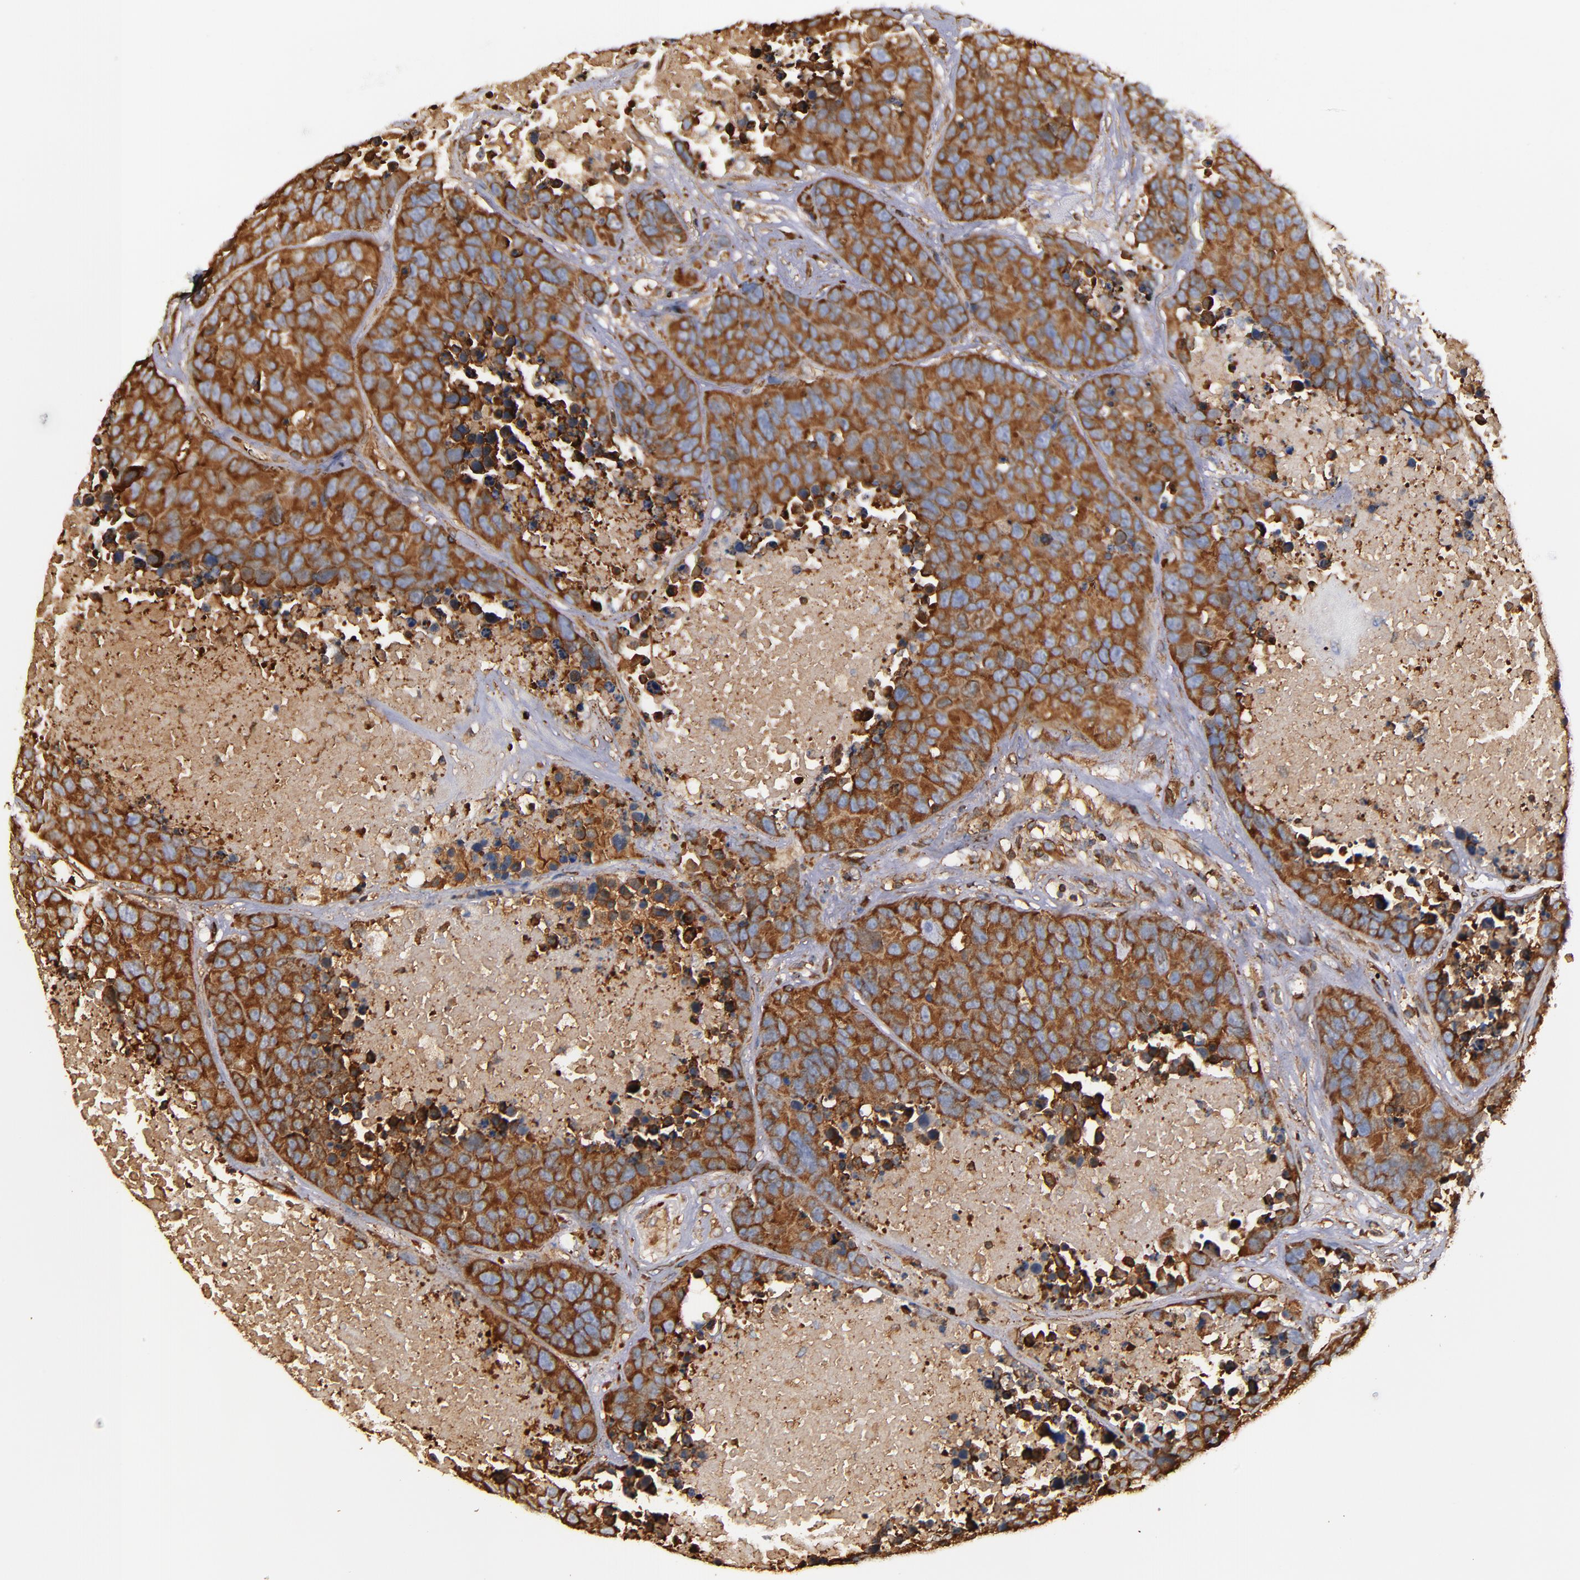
{"staining": {"intensity": "moderate", "quantity": ">75%", "location": "cytoplasmic/membranous"}, "tissue": "carcinoid", "cell_type": "Tumor cells", "image_type": "cancer", "snomed": [{"axis": "morphology", "description": "Carcinoid, malignant, NOS"}, {"axis": "topography", "description": "Lung"}], "caption": "There is medium levels of moderate cytoplasmic/membranous staining in tumor cells of carcinoid, as demonstrated by immunohistochemical staining (brown color).", "gene": "ACTN4", "patient": {"sex": "male", "age": 60}}